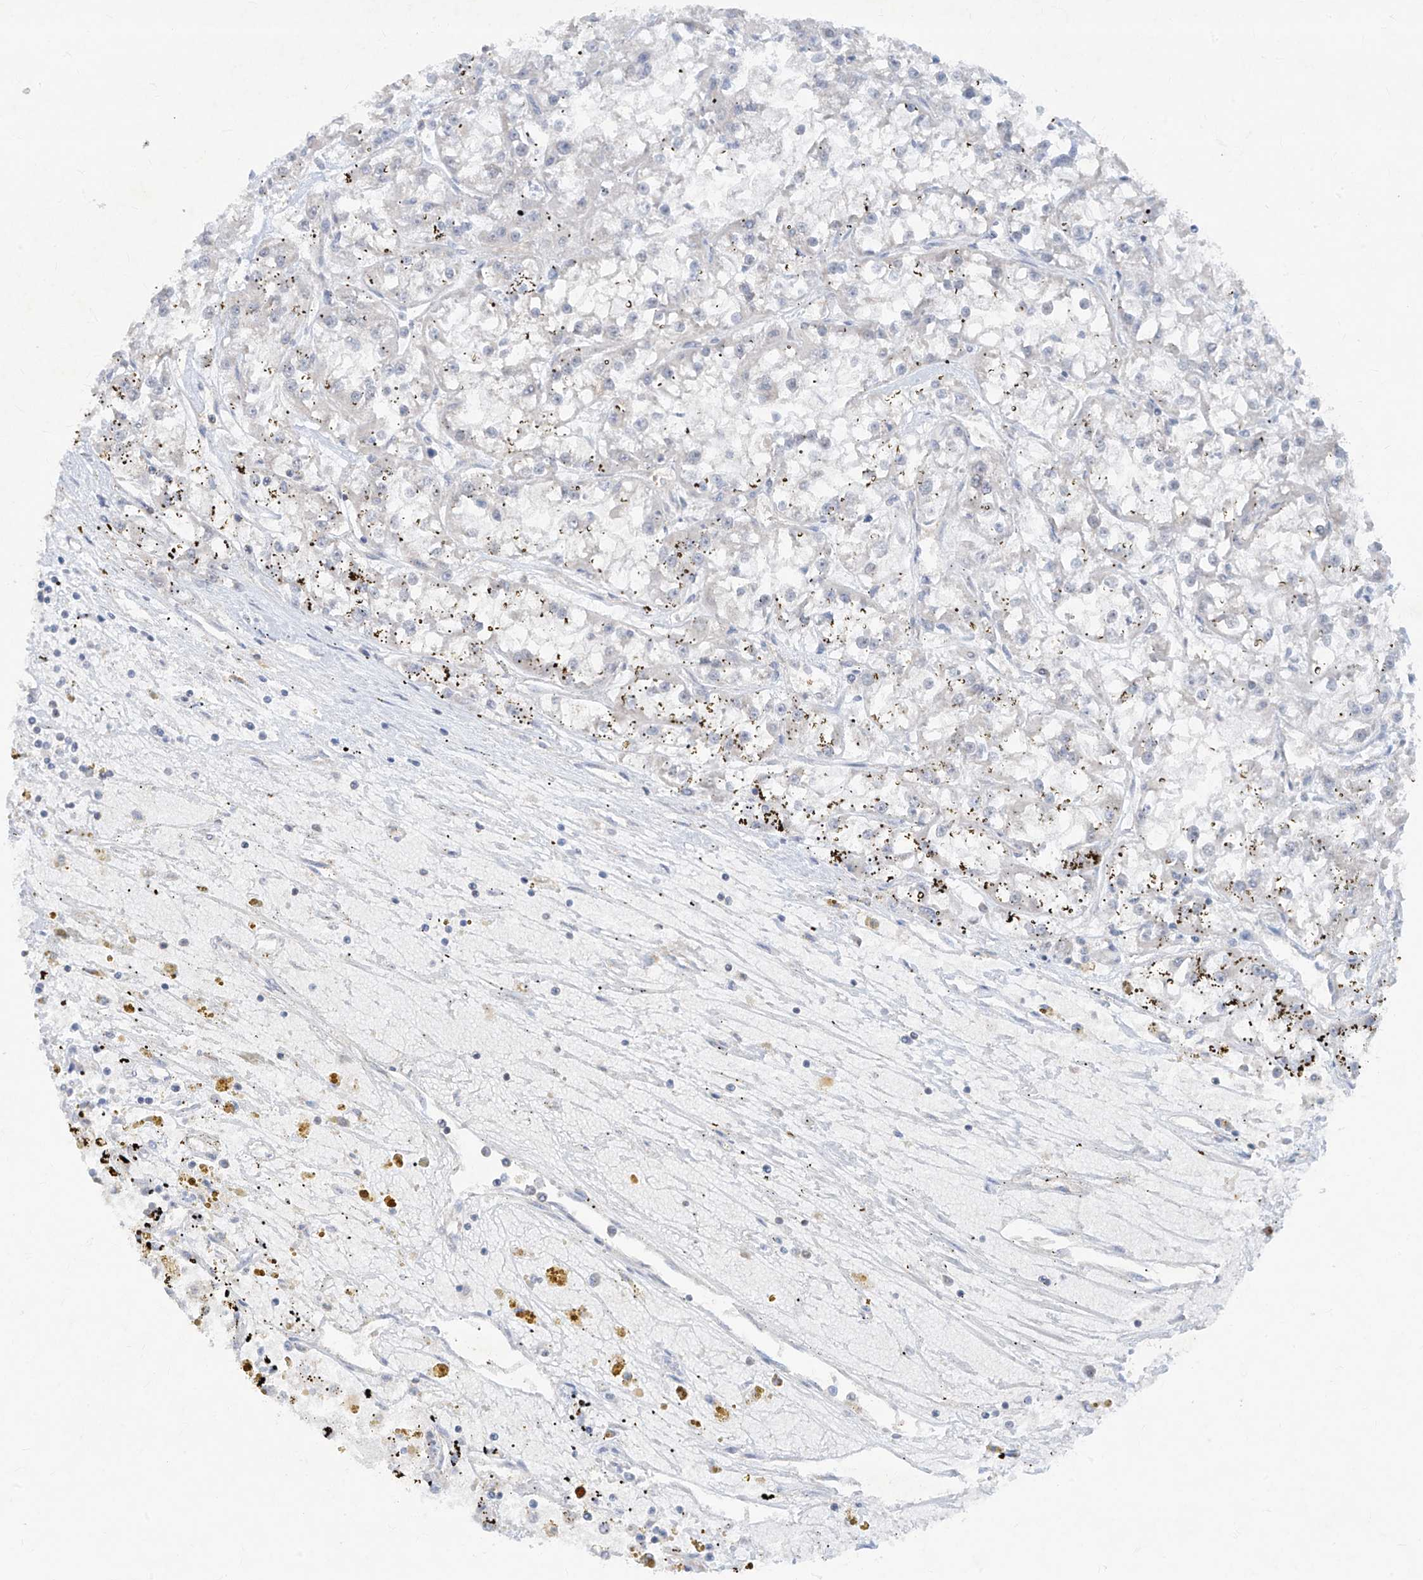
{"staining": {"intensity": "negative", "quantity": "none", "location": "none"}, "tissue": "renal cancer", "cell_type": "Tumor cells", "image_type": "cancer", "snomed": [{"axis": "morphology", "description": "Adenocarcinoma, NOS"}, {"axis": "topography", "description": "Kidney"}], "caption": "The photomicrograph shows no significant staining in tumor cells of renal cancer. (DAB immunohistochemistry (IHC) with hematoxylin counter stain).", "gene": "ZNF358", "patient": {"sex": "female", "age": 52}}